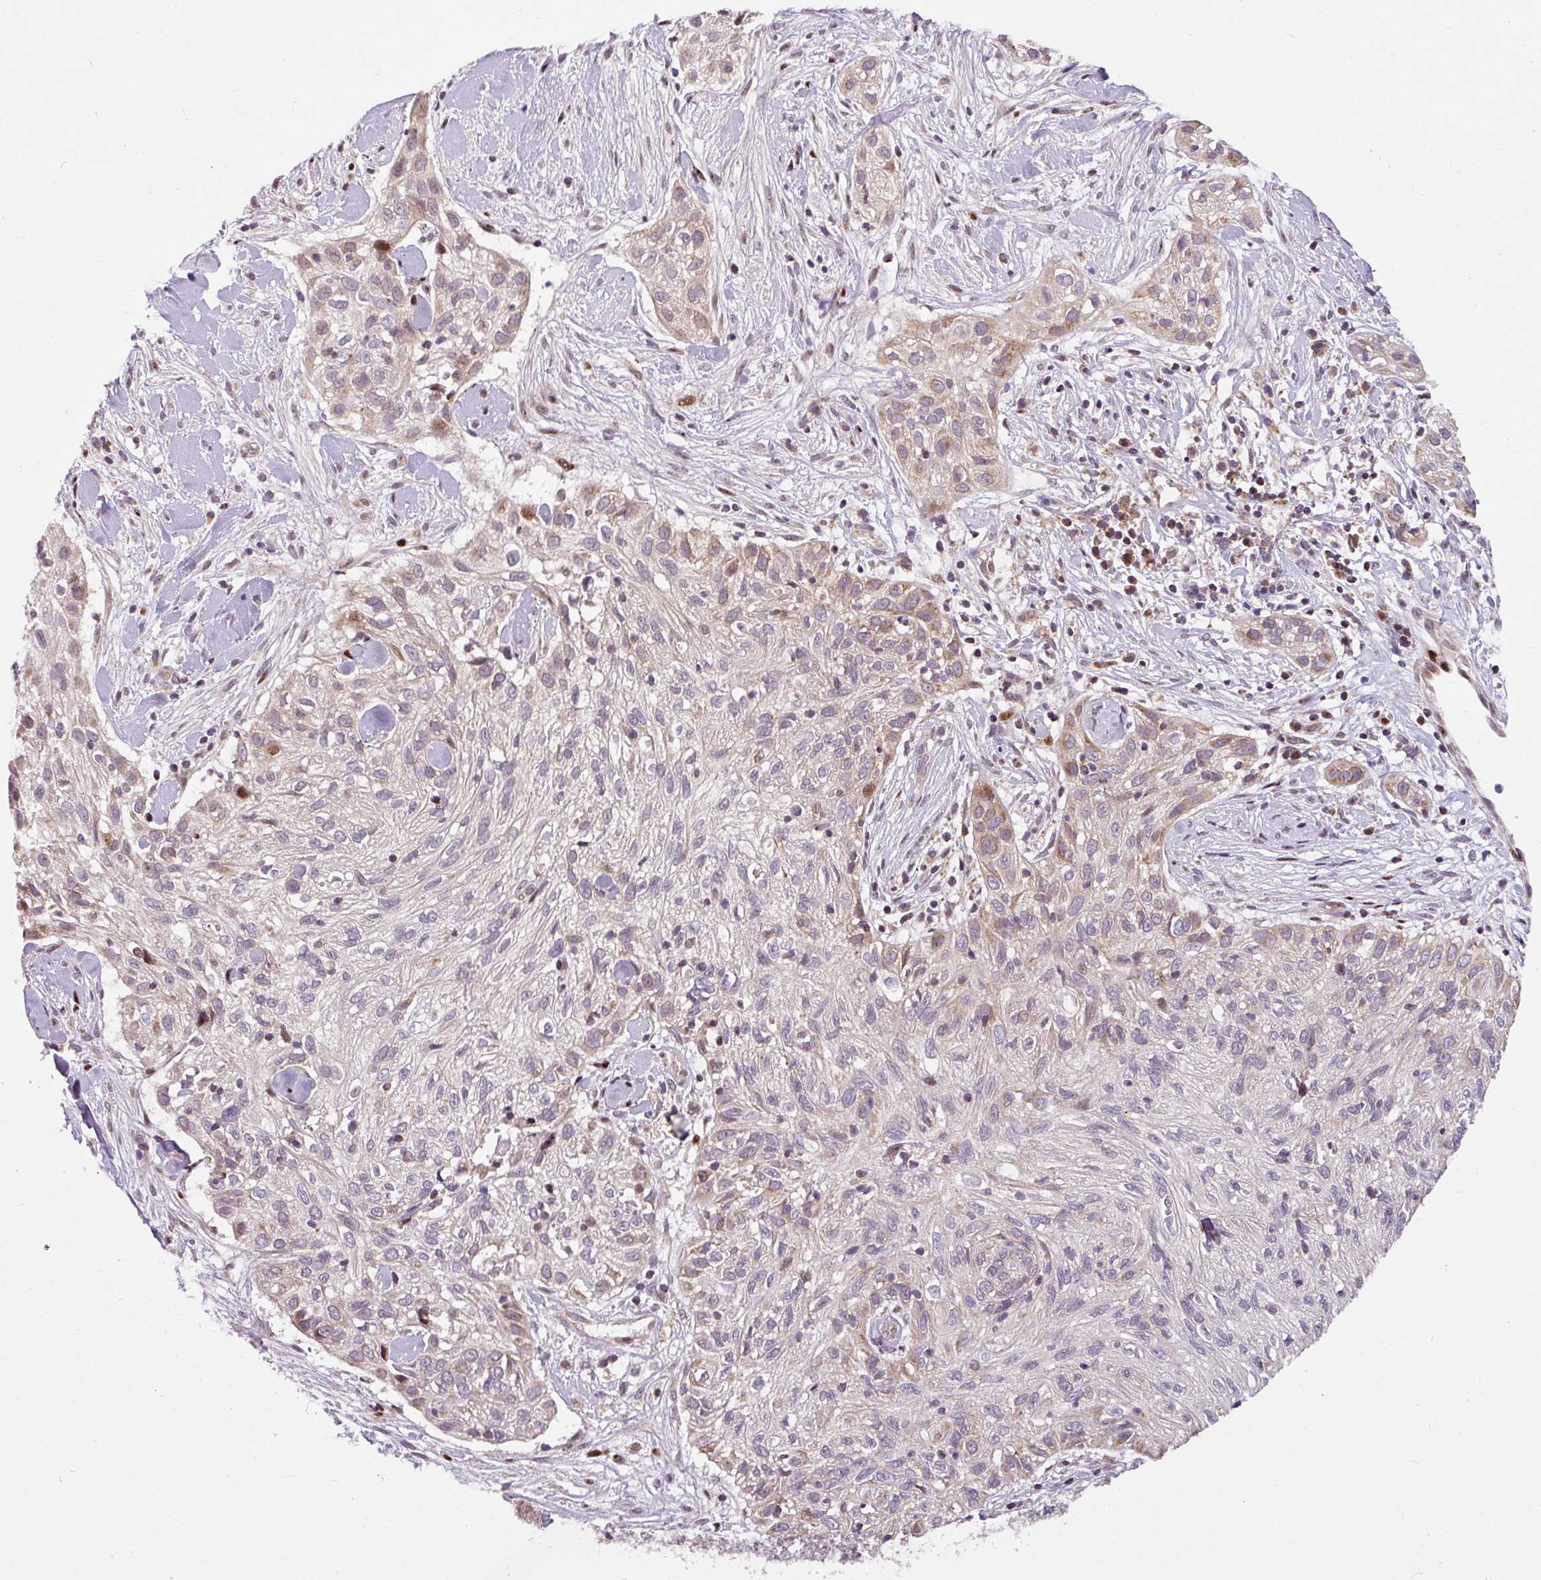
{"staining": {"intensity": "moderate", "quantity": "<25%", "location": "cytoplasmic/membranous,nuclear"}, "tissue": "skin cancer", "cell_type": "Tumor cells", "image_type": "cancer", "snomed": [{"axis": "morphology", "description": "Squamous cell carcinoma, NOS"}, {"axis": "topography", "description": "Skin"}], "caption": "Immunohistochemistry (IHC) staining of skin squamous cell carcinoma, which demonstrates low levels of moderate cytoplasmic/membranous and nuclear staining in approximately <25% of tumor cells indicating moderate cytoplasmic/membranous and nuclear protein positivity. The staining was performed using DAB (brown) for protein detection and nuclei were counterstained in hematoxylin (blue).", "gene": "SARS2", "patient": {"sex": "male", "age": 82}}